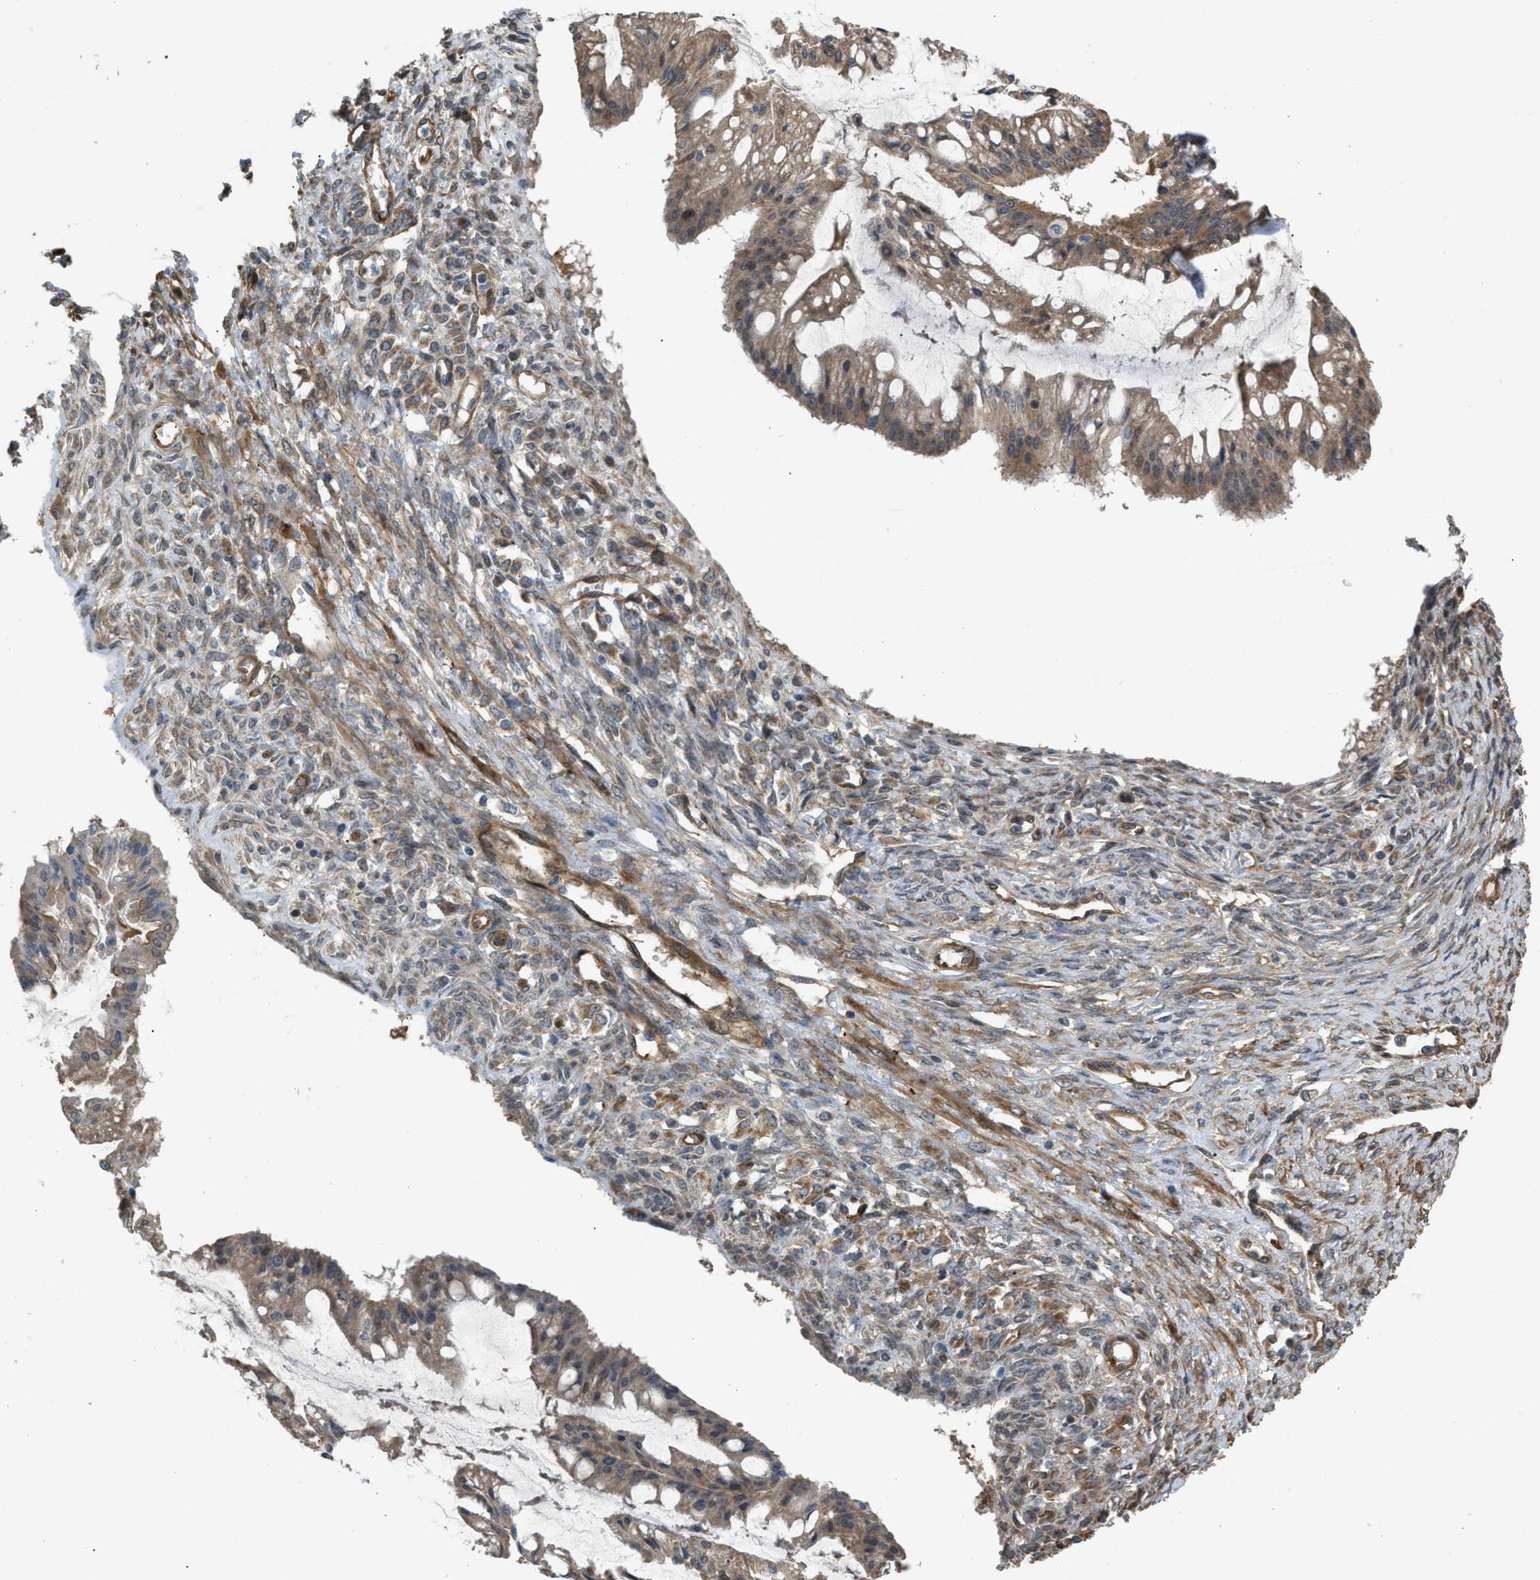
{"staining": {"intensity": "weak", "quantity": ">75%", "location": "cytoplasmic/membranous"}, "tissue": "ovarian cancer", "cell_type": "Tumor cells", "image_type": "cancer", "snomed": [{"axis": "morphology", "description": "Cystadenocarcinoma, mucinous, NOS"}, {"axis": "topography", "description": "Ovary"}], "caption": "The immunohistochemical stain highlights weak cytoplasmic/membranous staining in tumor cells of ovarian cancer tissue. Using DAB (3,3'-diaminobenzidine) (brown) and hematoxylin (blue) stains, captured at high magnification using brightfield microscopy.", "gene": "BAG3", "patient": {"sex": "female", "age": 73}}